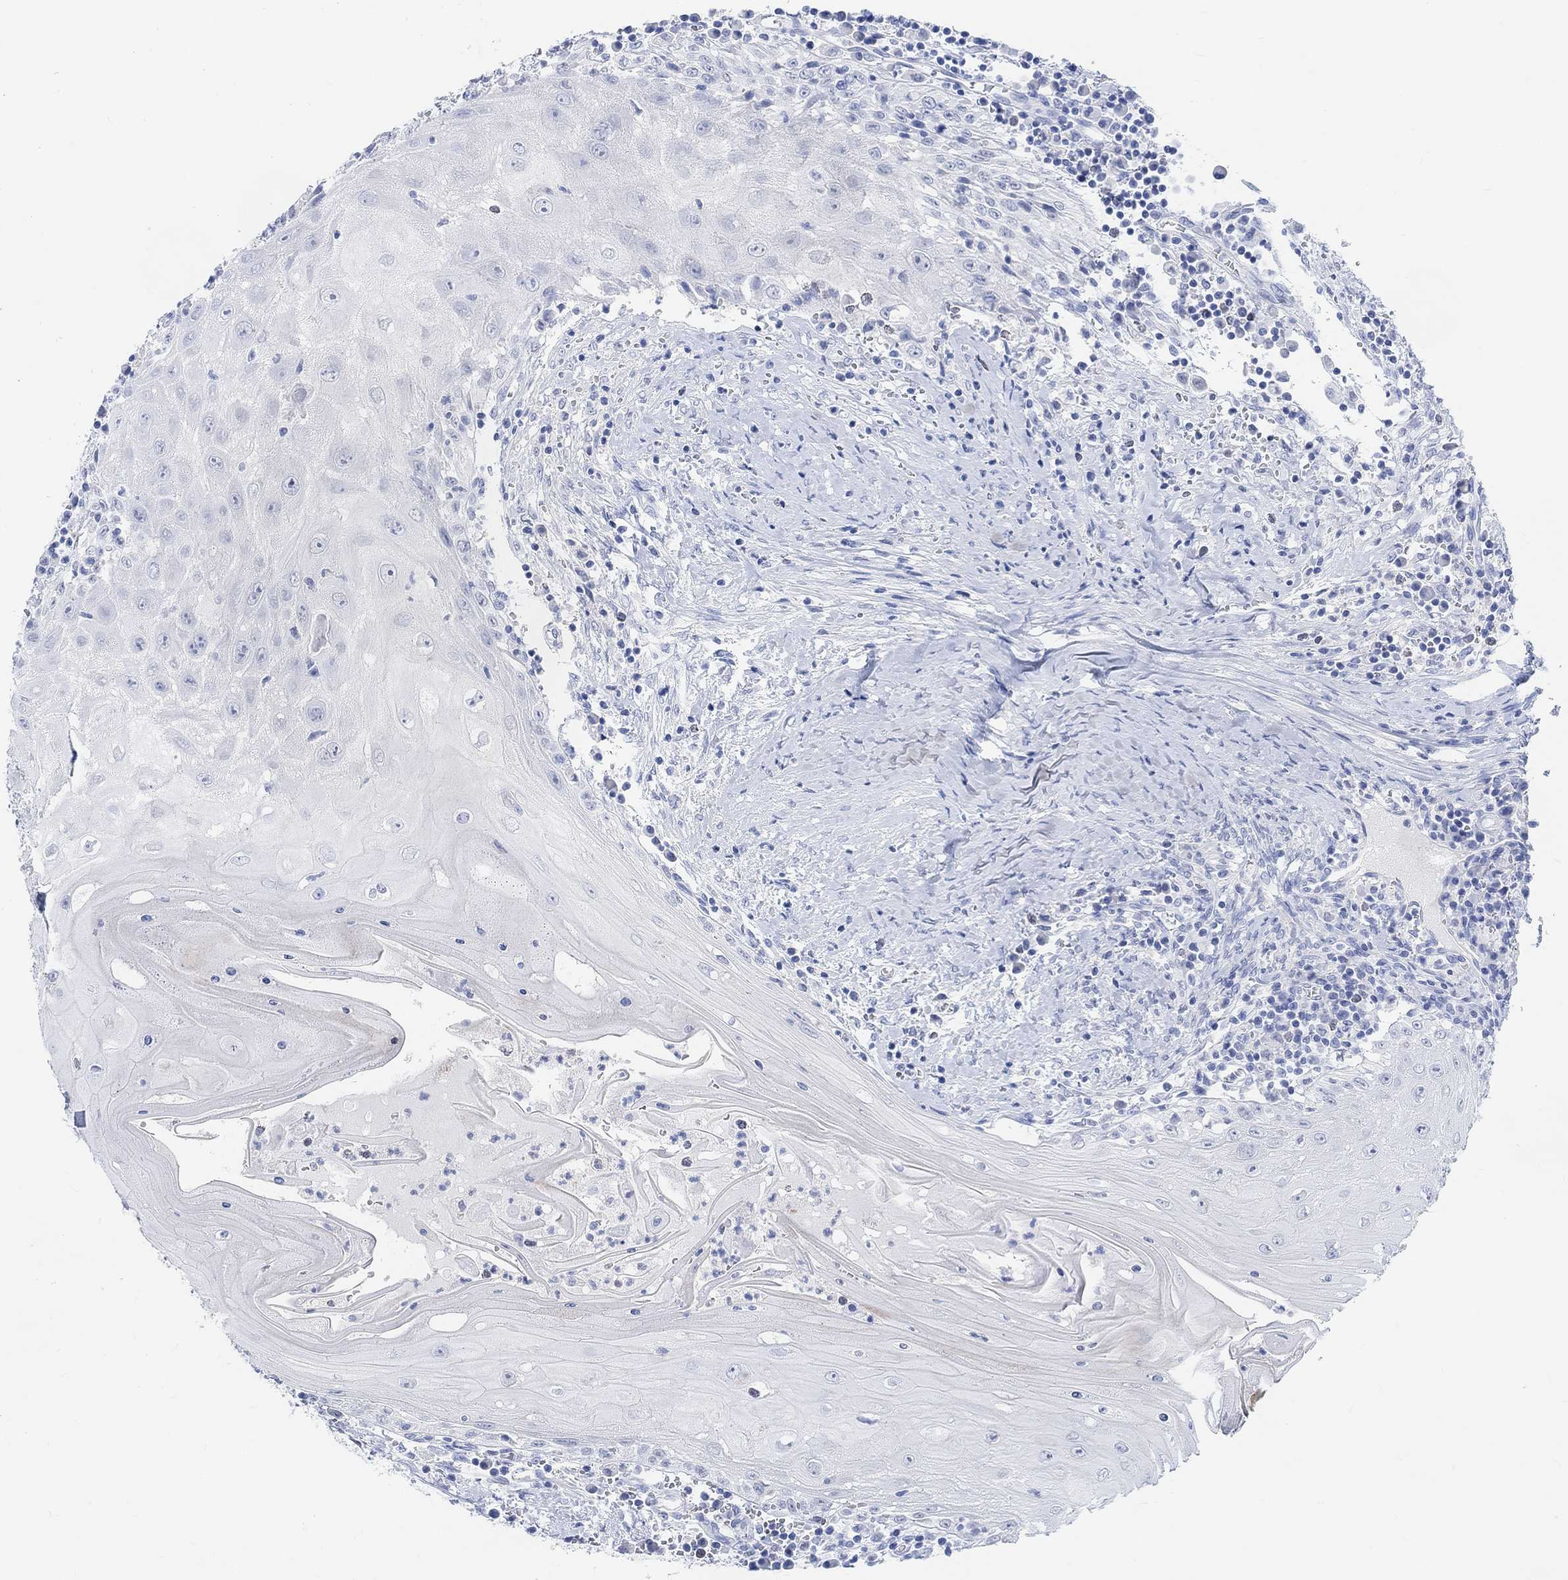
{"staining": {"intensity": "negative", "quantity": "none", "location": "none"}, "tissue": "head and neck cancer", "cell_type": "Tumor cells", "image_type": "cancer", "snomed": [{"axis": "morphology", "description": "Squamous cell carcinoma, NOS"}, {"axis": "topography", "description": "Oral tissue"}, {"axis": "topography", "description": "Head-Neck"}], "caption": "Immunohistochemical staining of human head and neck cancer exhibits no significant positivity in tumor cells.", "gene": "ENO4", "patient": {"sex": "male", "age": 58}}